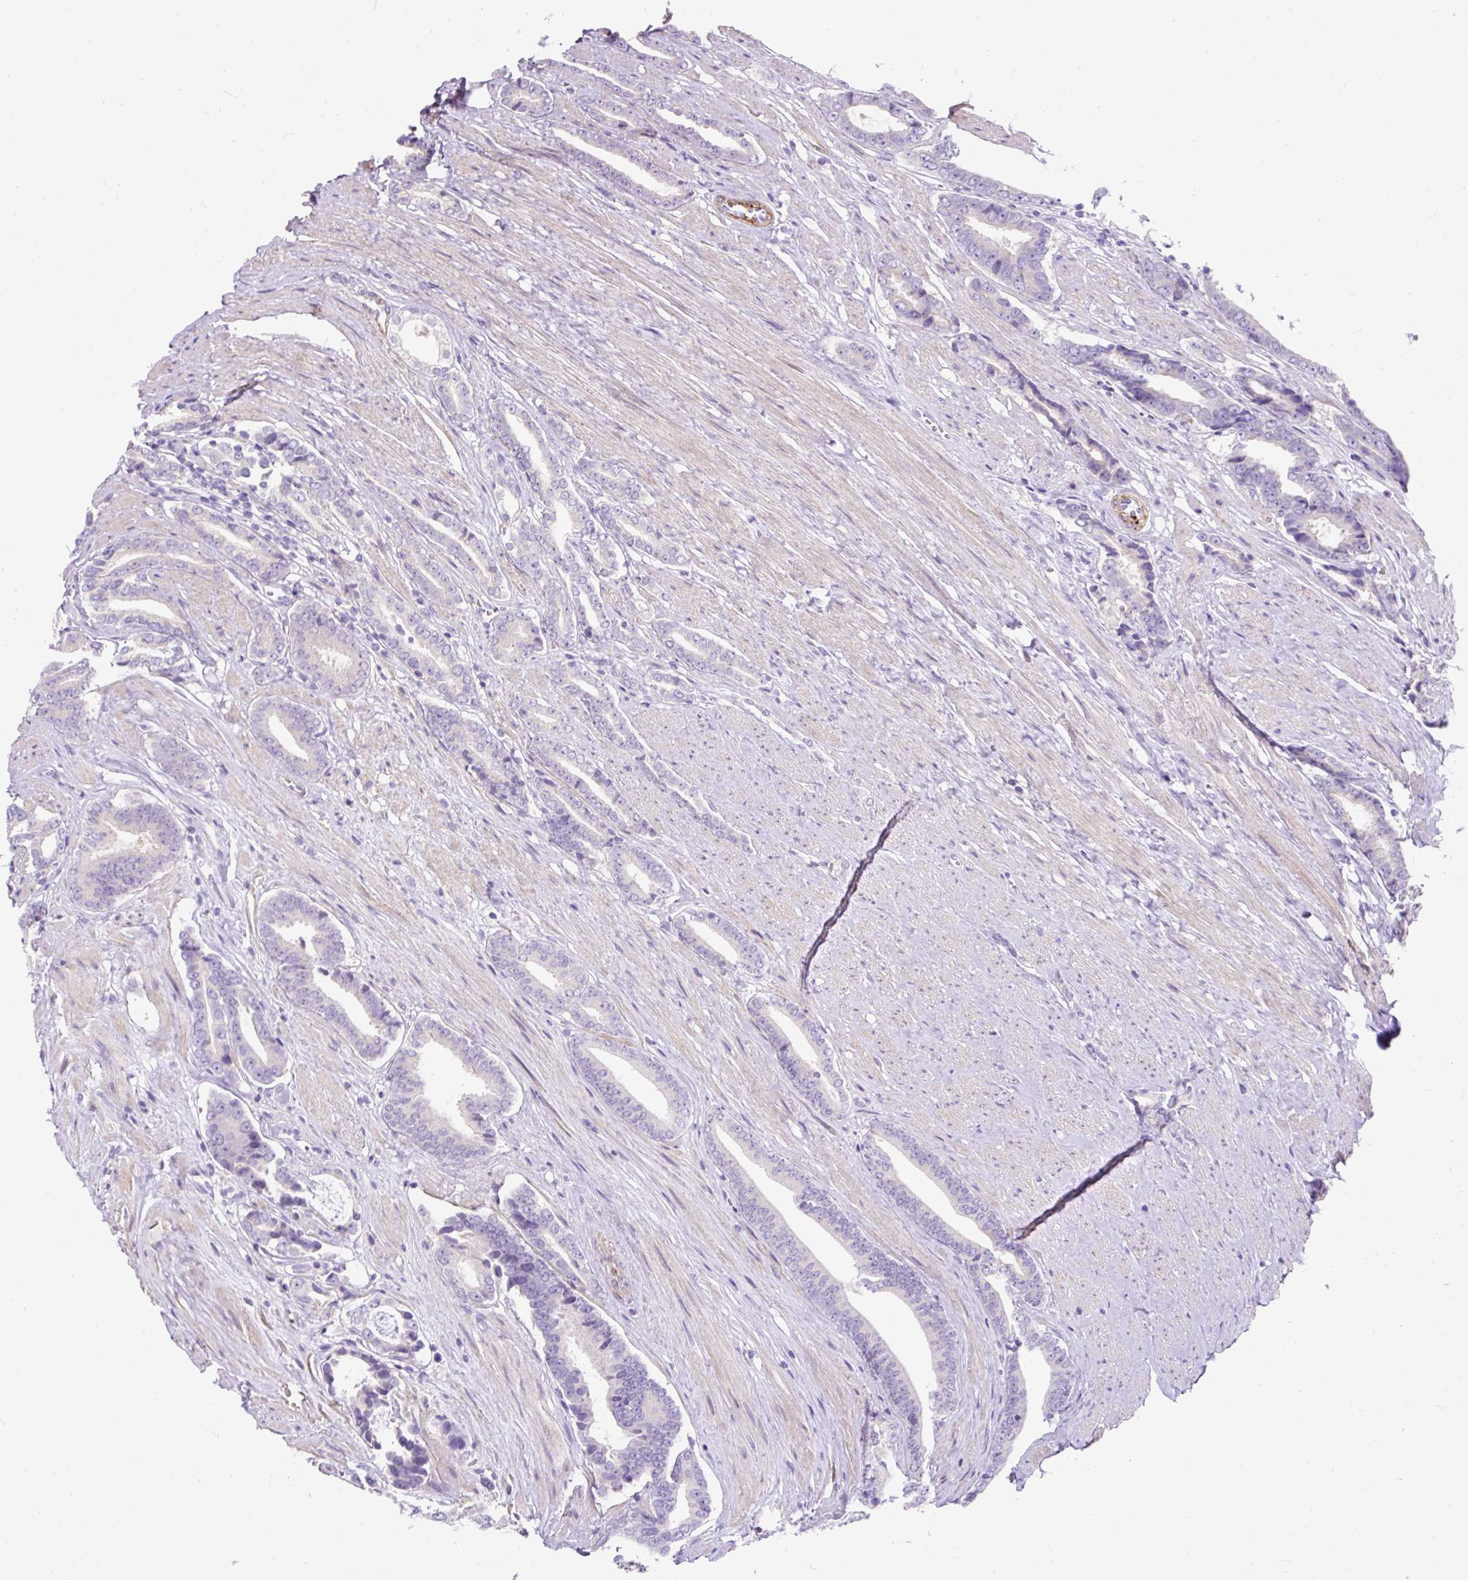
{"staining": {"intensity": "negative", "quantity": "none", "location": "none"}, "tissue": "prostate cancer", "cell_type": "Tumor cells", "image_type": "cancer", "snomed": [{"axis": "morphology", "description": "Adenocarcinoma, NOS"}, {"axis": "topography", "description": "Prostate and seminal vesicle, NOS"}], "caption": "High magnification brightfield microscopy of prostate cancer (adenocarcinoma) stained with DAB (brown) and counterstained with hematoxylin (blue): tumor cells show no significant staining.", "gene": "SUSD5", "patient": {"sex": "male", "age": 76}}